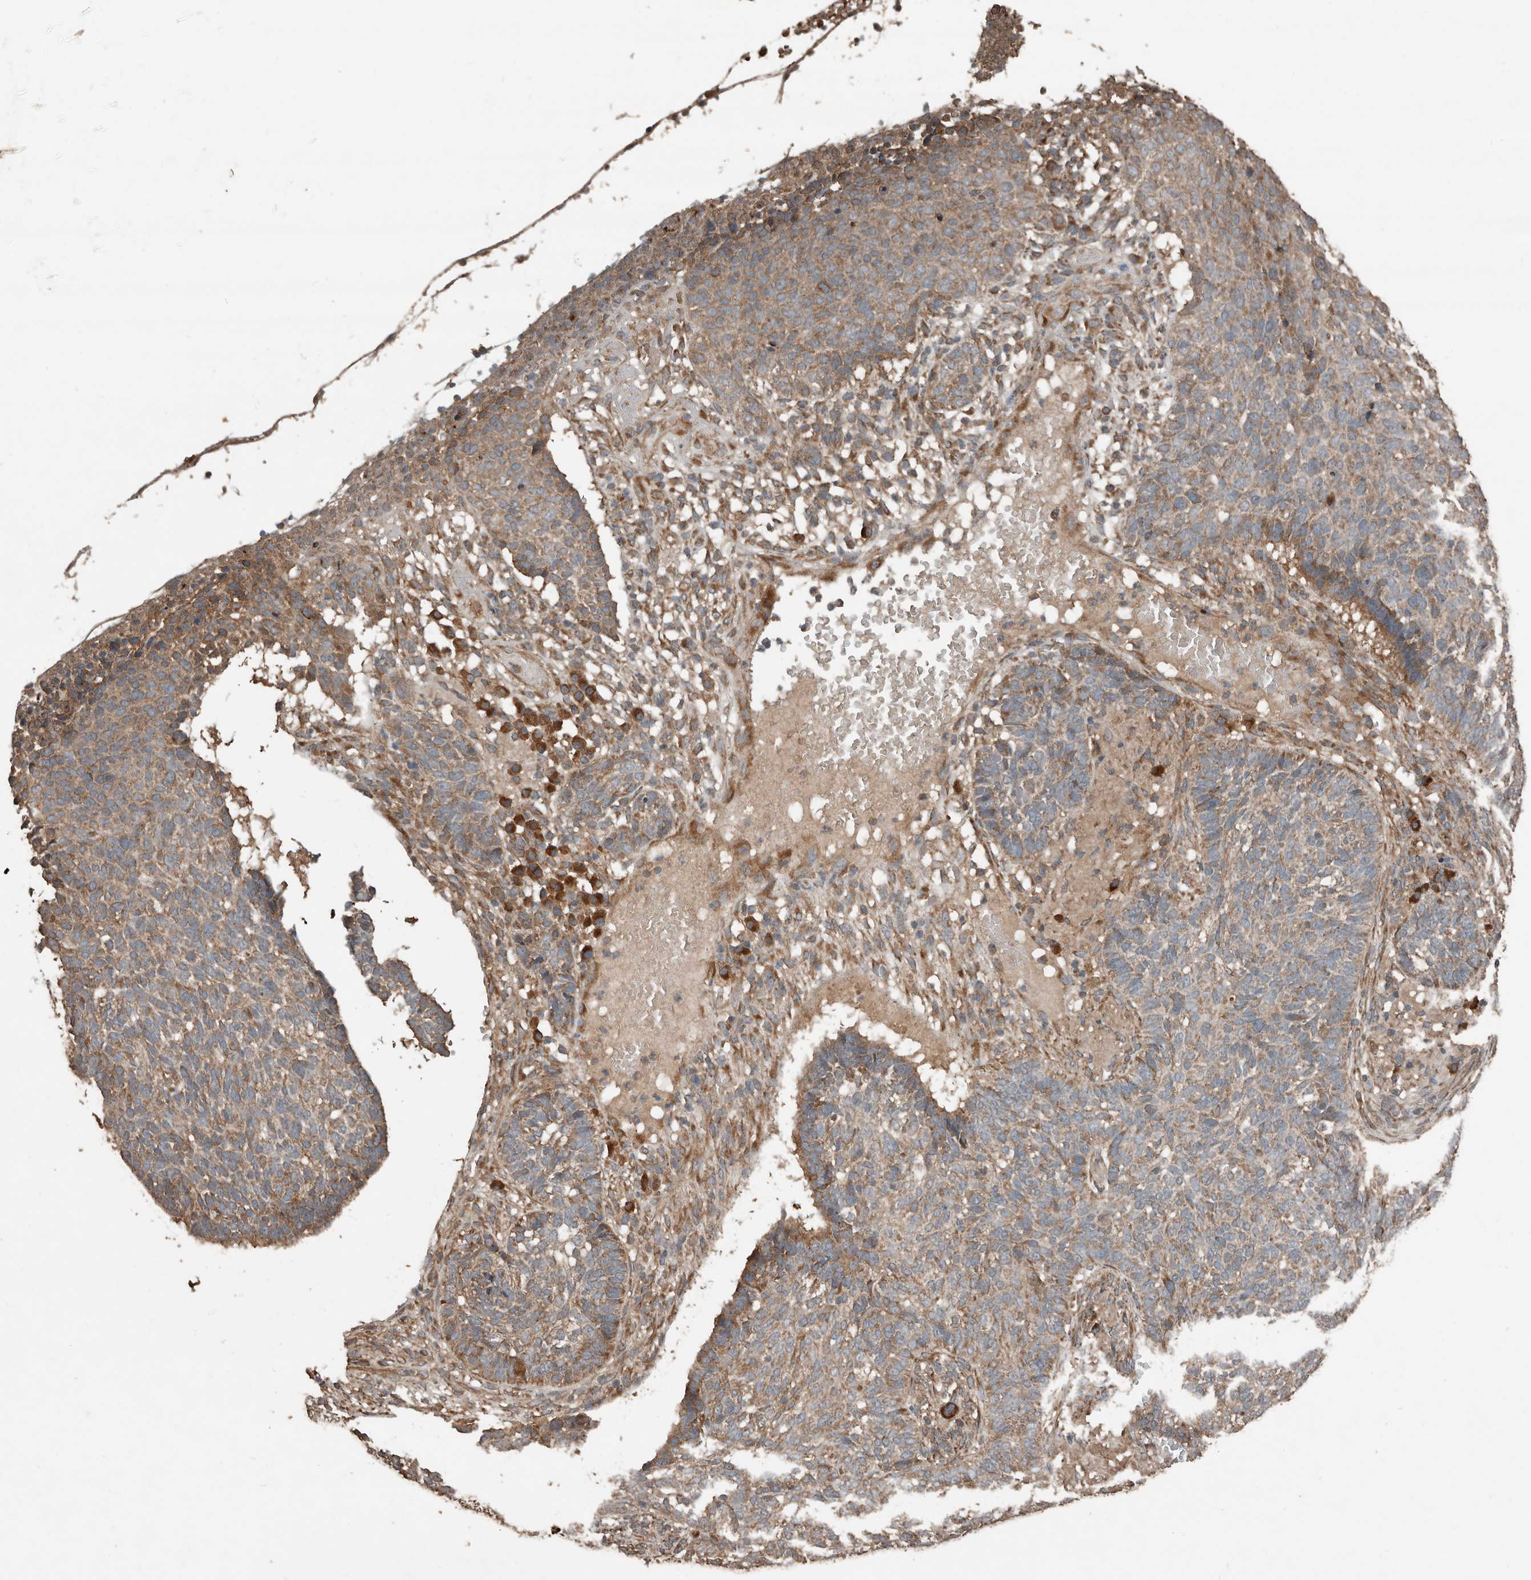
{"staining": {"intensity": "moderate", "quantity": ">75%", "location": "cytoplasmic/membranous"}, "tissue": "skin cancer", "cell_type": "Tumor cells", "image_type": "cancer", "snomed": [{"axis": "morphology", "description": "Basal cell carcinoma"}, {"axis": "topography", "description": "Skin"}], "caption": "IHC (DAB) staining of human skin cancer shows moderate cytoplasmic/membranous protein positivity in approximately >75% of tumor cells. (Brightfield microscopy of DAB IHC at high magnification).", "gene": "RNF207", "patient": {"sex": "male", "age": 85}}